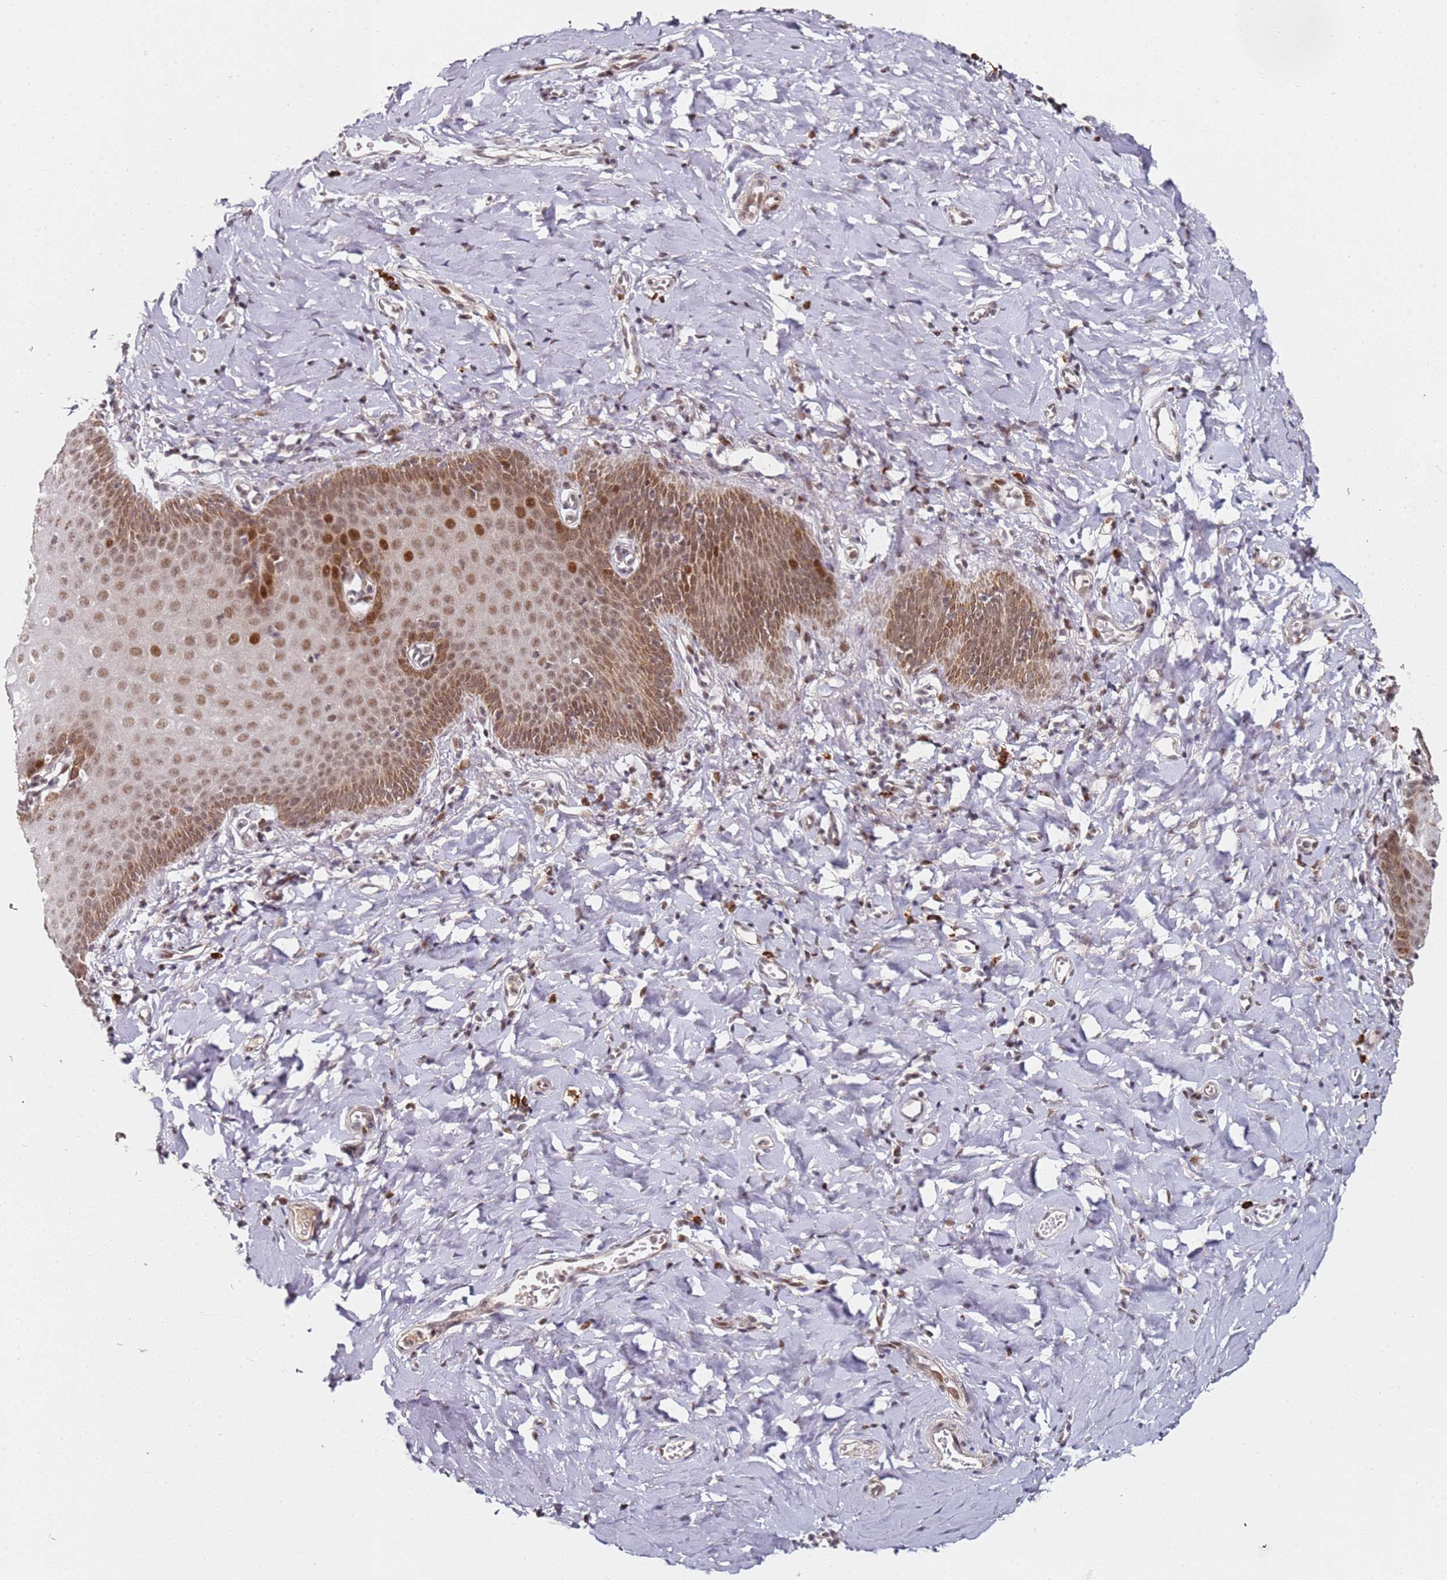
{"staining": {"intensity": "moderate", "quantity": ">75%", "location": "cytoplasmic/membranous,nuclear"}, "tissue": "vagina", "cell_type": "Squamous epithelial cells", "image_type": "normal", "snomed": [{"axis": "morphology", "description": "Normal tissue, NOS"}, {"axis": "topography", "description": "Vagina"}], "caption": "Immunohistochemical staining of normal vagina demonstrates moderate cytoplasmic/membranous,nuclear protein positivity in about >75% of squamous epithelial cells.", "gene": "ATF6B", "patient": {"sex": "female", "age": 60}}